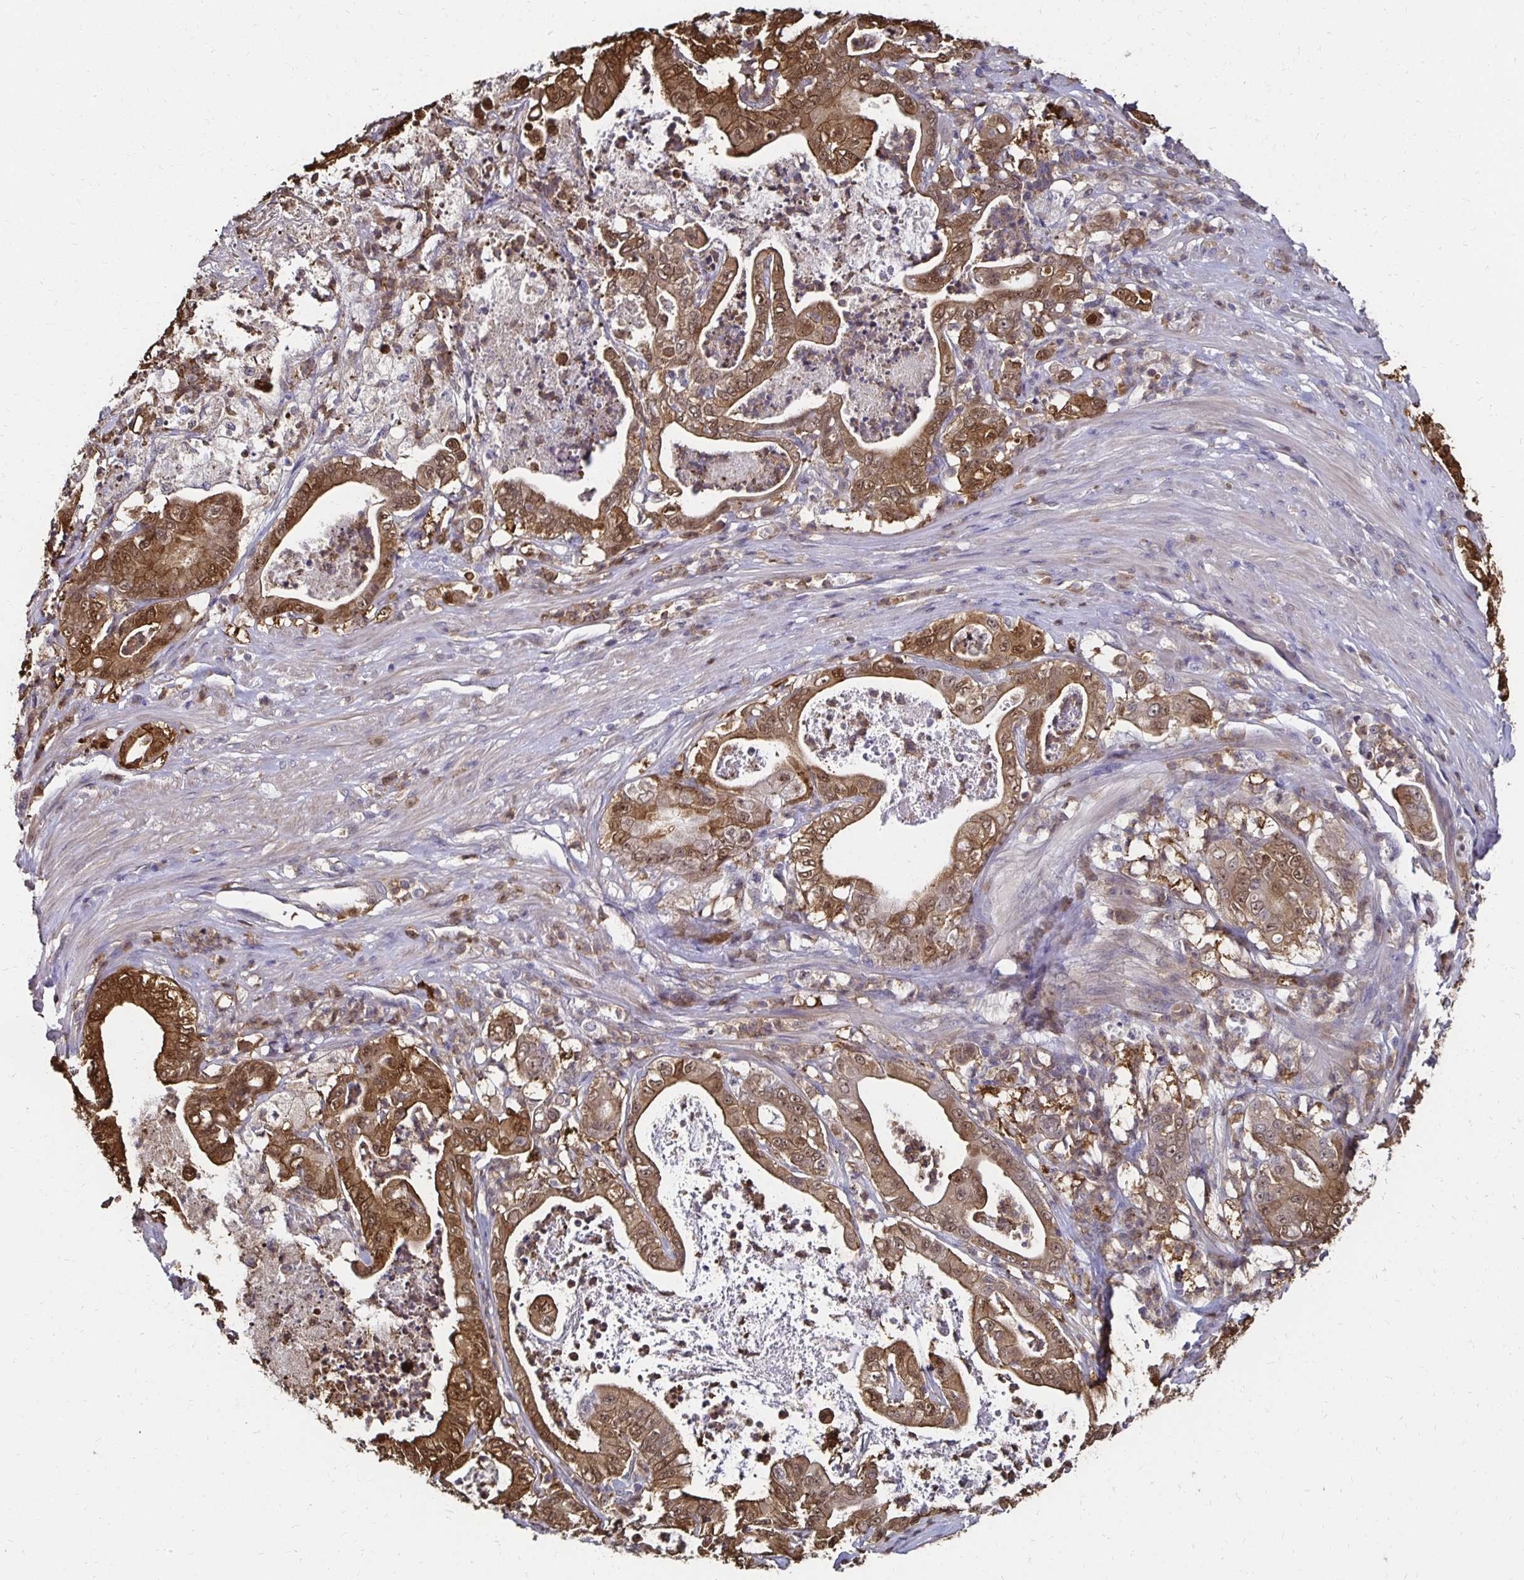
{"staining": {"intensity": "moderate", "quantity": ">75%", "location": "cytoplasmic/membranous,nuclear"}, "tissue": "pancreatic cancer", "cell_type": "Tumor cells", "image_type": "cancer", "snomed": [{"axis": "morphology", "description": "Adenocarcinoma, NOS"}, {"axis": "topography", "description": "Pancreas"}], "caption": "Immunohistochemical staining of pancreatic adenocarcinoma reveals medium levels of moderate cytoplasmic/membranous and nuclear expression in approximately >75% of tumor cells. Using DAB (brown) and hematoxylin (blue) stains, captured at high magnification using brightfield microscopy.", "gene": "TXN", "patient": {"sex": "male", "age": 71}}